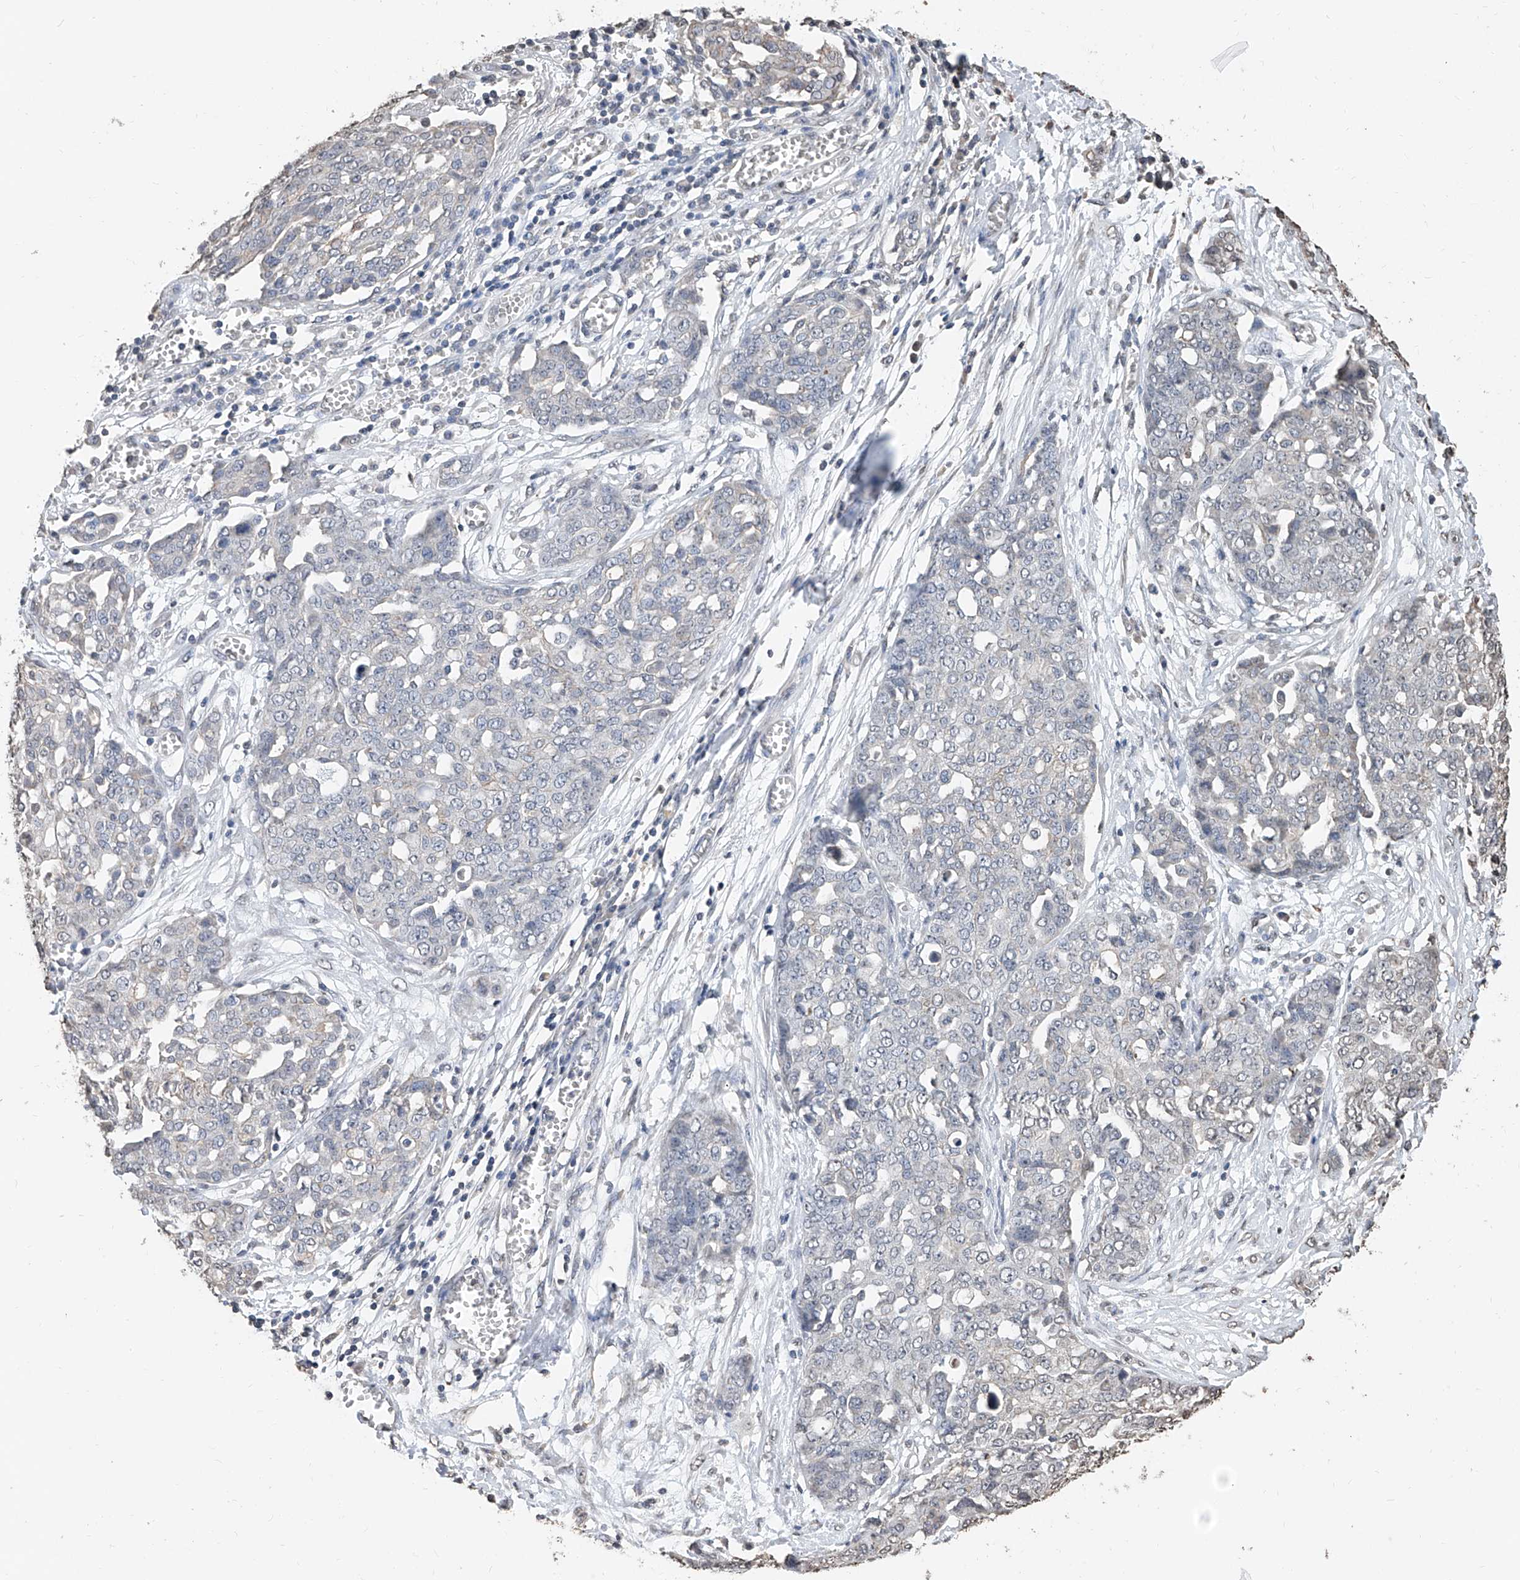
{"staining": {"intensity": "negative", "quantity": "none", "location": "none"}, "tissue": "ovarian cancer", "cell_type": "Tumor cells", "image_type": "cancer", "snomed": [{"axis": "morphology", "description": "Cystadenocarcinoma, serous, NOS"}, {"axis": "topography", "description": "Soft tissue"}, {"axis": "topography", "description": "Ovary"}], "caption": "This histopathology image is of ovarian serous cystadenocarcinoma stained with immunohistochemistry to label a protein in brown with the nuclei are counter-stained blue. There is no staining in tumor cells. (DAB (3,3'-diaminobenzidine) immunohistochemistry visualized using brightfield microscopy, high magnification).", "gene": "RP9", "patient": {"sex": "female", "age": 57}}